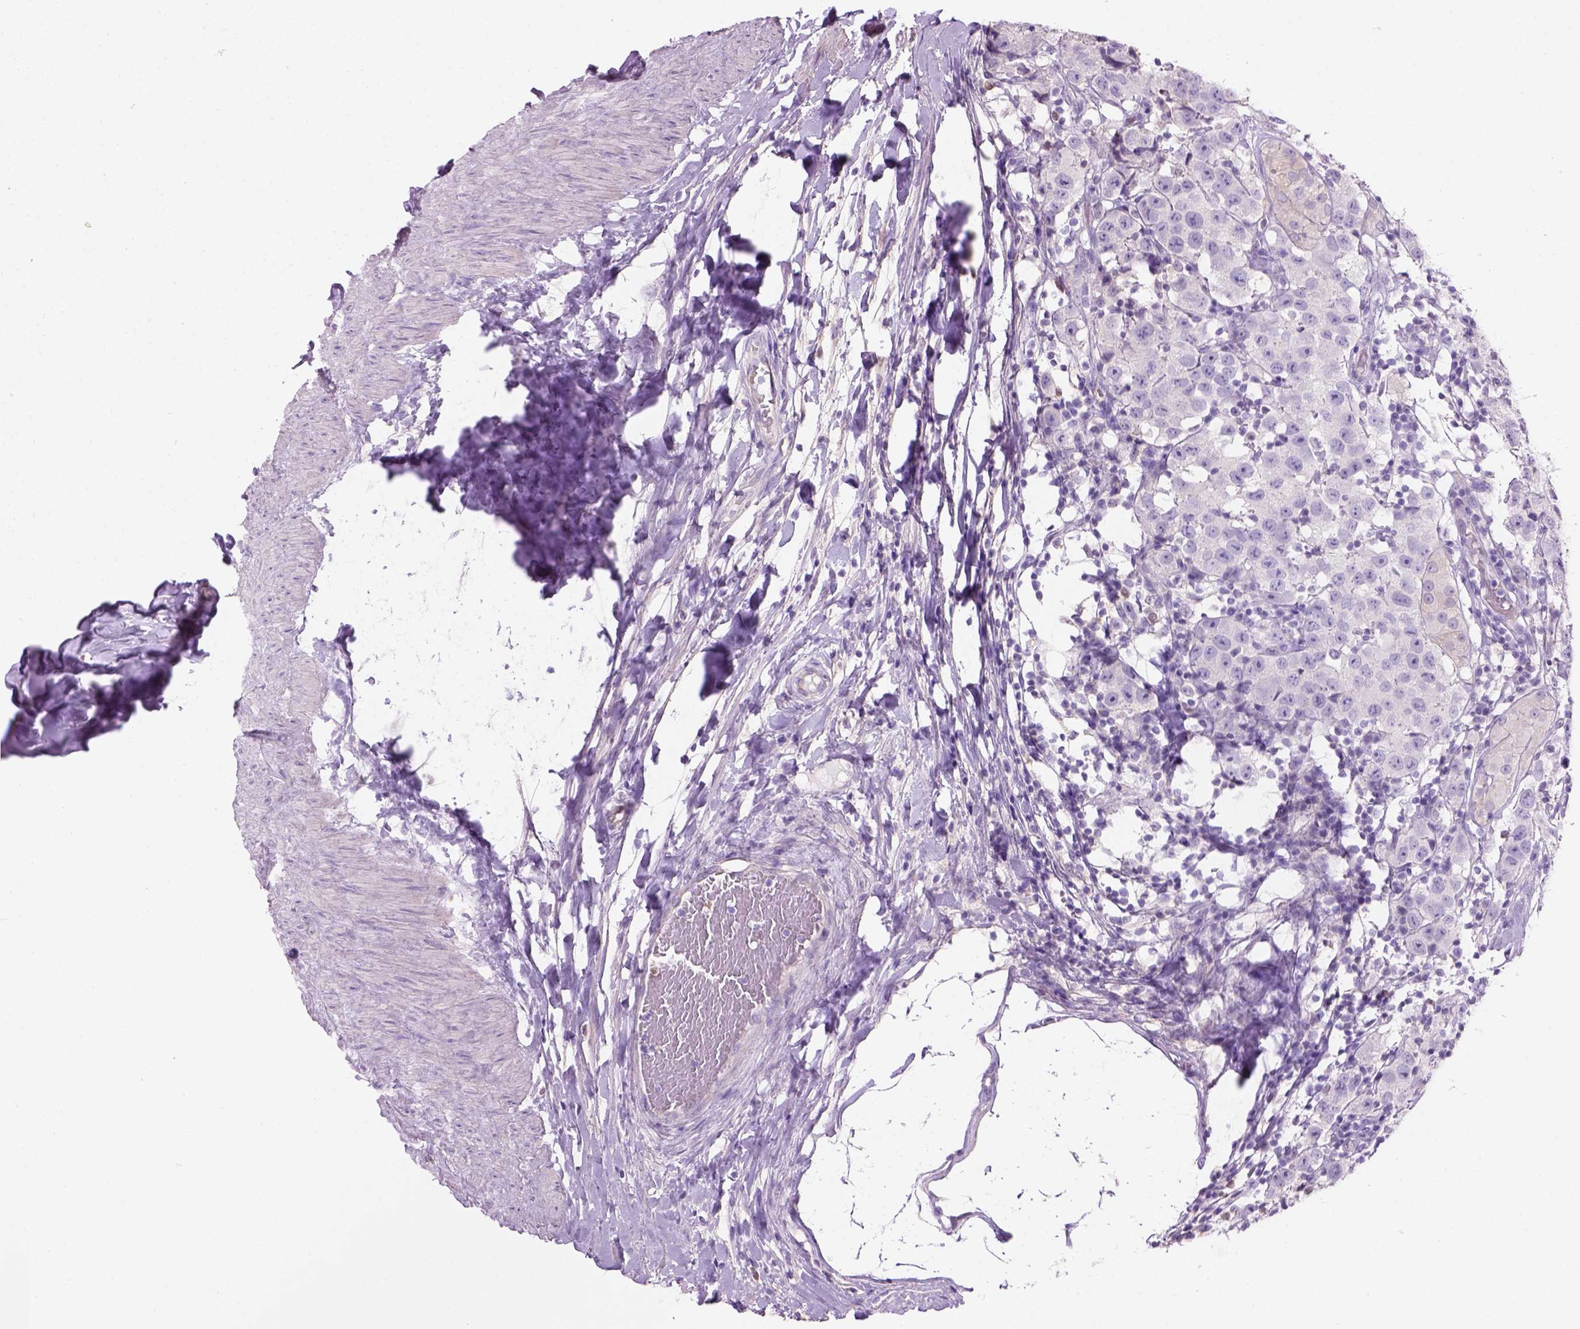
{"staining": {"intensity": "negative", "quantity": "none", "location": "none"}, "tissue": "testis cancer", "cell_type": "Tumor cells", "image_type": "cancer", "snomed": [{"axis": "morphology", "description": "Seminoma, NOS"}, {"axis": "topography", "description": "Testis"}], "caption": "Testis cancer was stained to show a protein in brown. There is no significant positivity in tumor cells.", "gene": "CD84", "patient": {"sex": "male", "age": 34}}